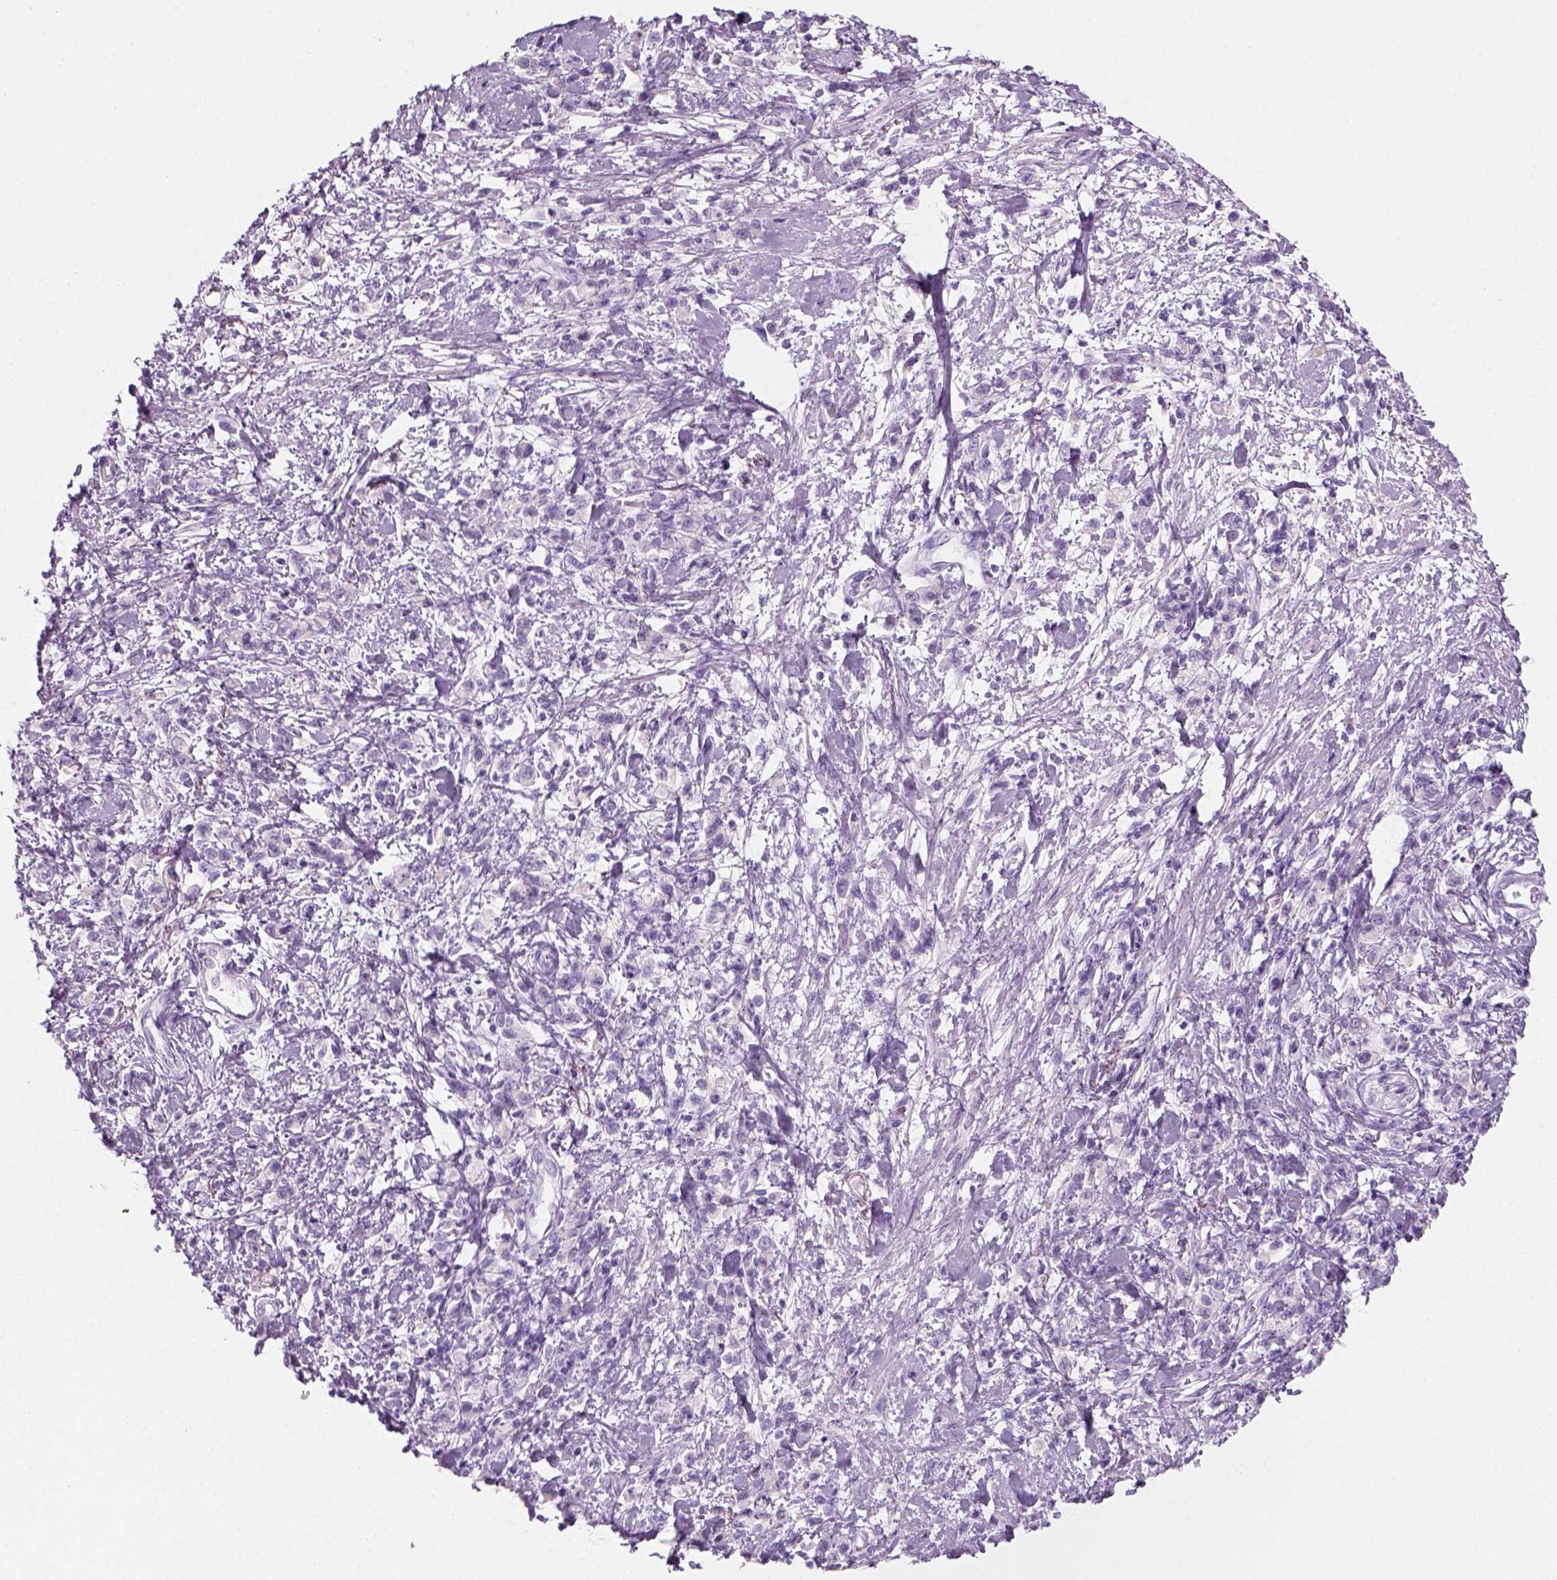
{"staining": {"intensity": "negative", "quantity": "none", "location": "none"}, "tissue": "stomach cancer", "cell_type": "Tumor cells", "image_type": "cancer", "snomed": [{"axis": "morphology", "description": "Adenocarcinoma, NOS"}, {"axis": "topography", "description": "Stomach"}], "caption": "High power microscopy micrograph of an immunohistochemistry image of stomach cancer, revealing no significant positivity in tumor cells. The staining is performed using DAB (3,3'-diaminobenzidine) brown chromogen with nuclei counter-stained in using hematoxylin.", "gene": "KRTAP11-1", "patient": {"sex": "male", "age": 77}}